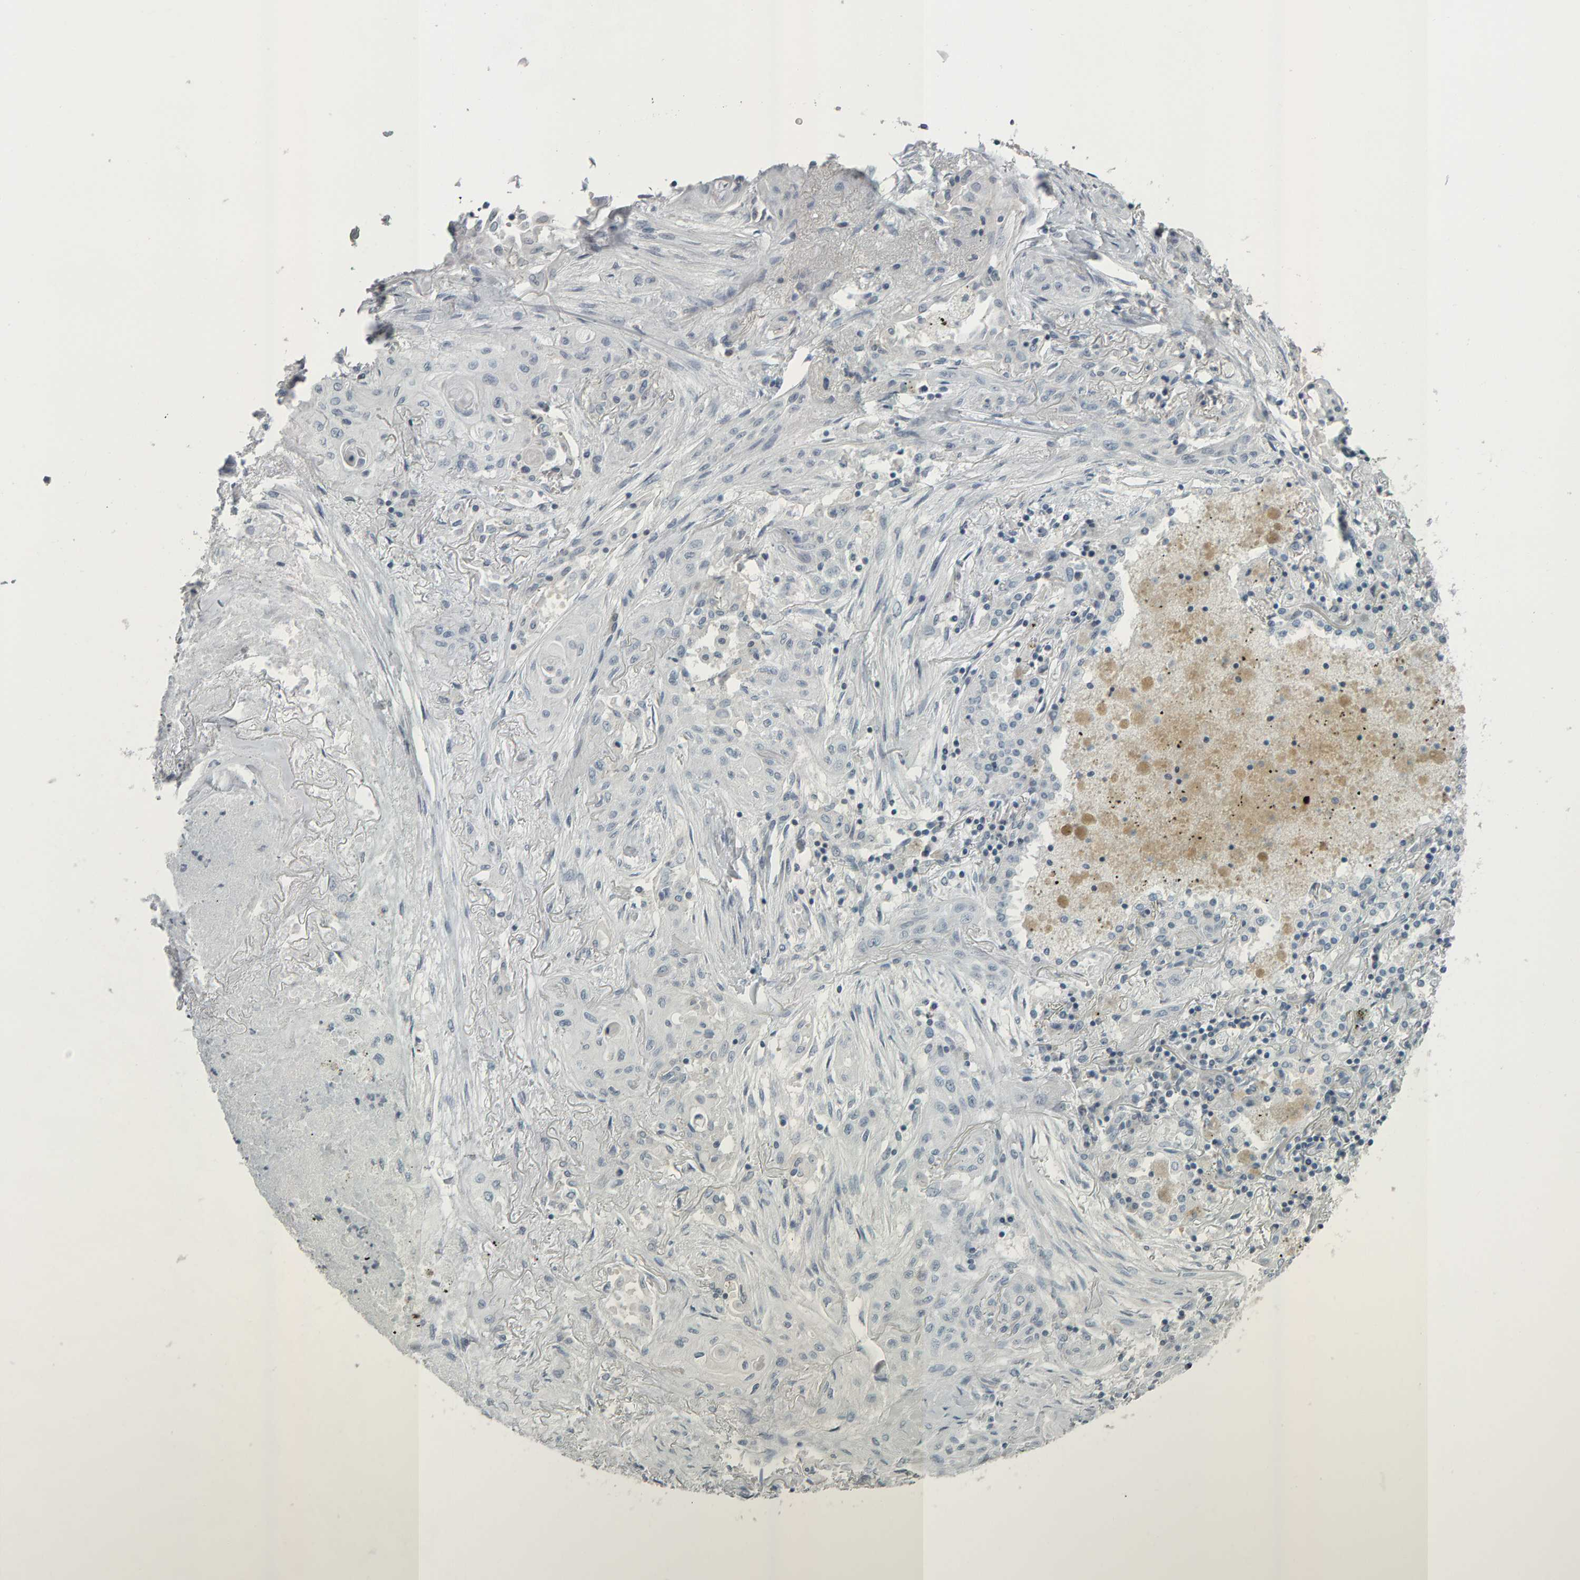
{"staining": {"intensity": "negative", "quantity": "none", "location": "none"}, "tissue": "lung cancer", "cell_type": "Tumor cells", "image_type": "cancer", "snomed": [{"axis": "morphology", "description": "Squamous cell carcinoma, NOS"}, {"axis": "topography", "description": "Lung"}], "caption": "Lung cancer stained for a protein using immunohistochemistry (IHC) exhibits no expression tumor cells.", "gene": "PYY", "patient": {"sex": "female", "age": 47}}